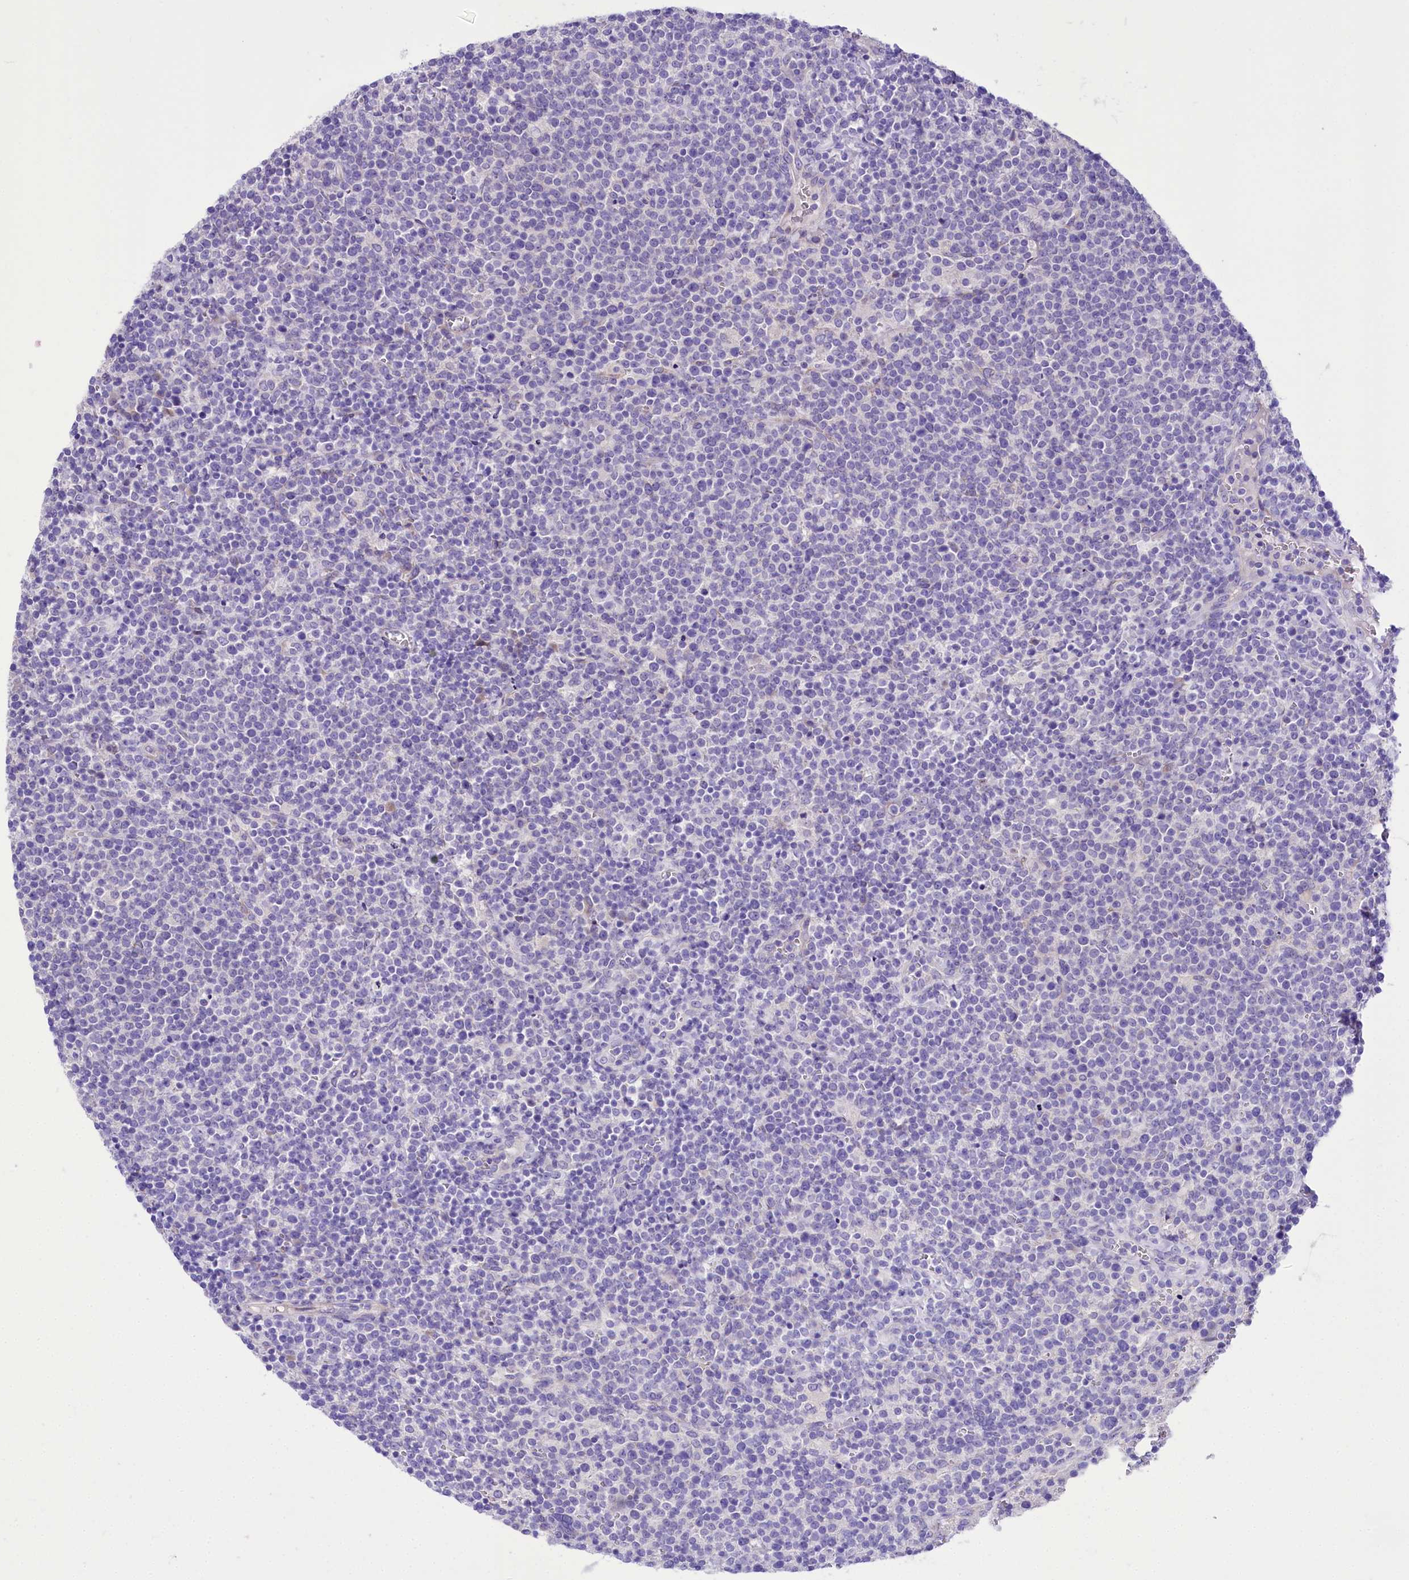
{"staining": {"intensity": "negative", "quantity": "none", "location": "none"}, "tissue": "lymphoma", "cell_type": "Tumor cells", "image_type": "cancer", "snomed": [{"axis": "morphology", "description": "Malignant lymphoma, non-Hodgkin's type, High grade"}, {"axis": "topography", "description": "Lymph node"}], "caption": "A high-resolution micrograph shows IHC staining of lymphoma, which exhibits no significant staining in tumor cells. (Brightfield microscopy of DAB immunohistochemistry (IHC) at high magnification).", "gene": "A2ML1", "patient": {"sex": "male", "age": 61}}